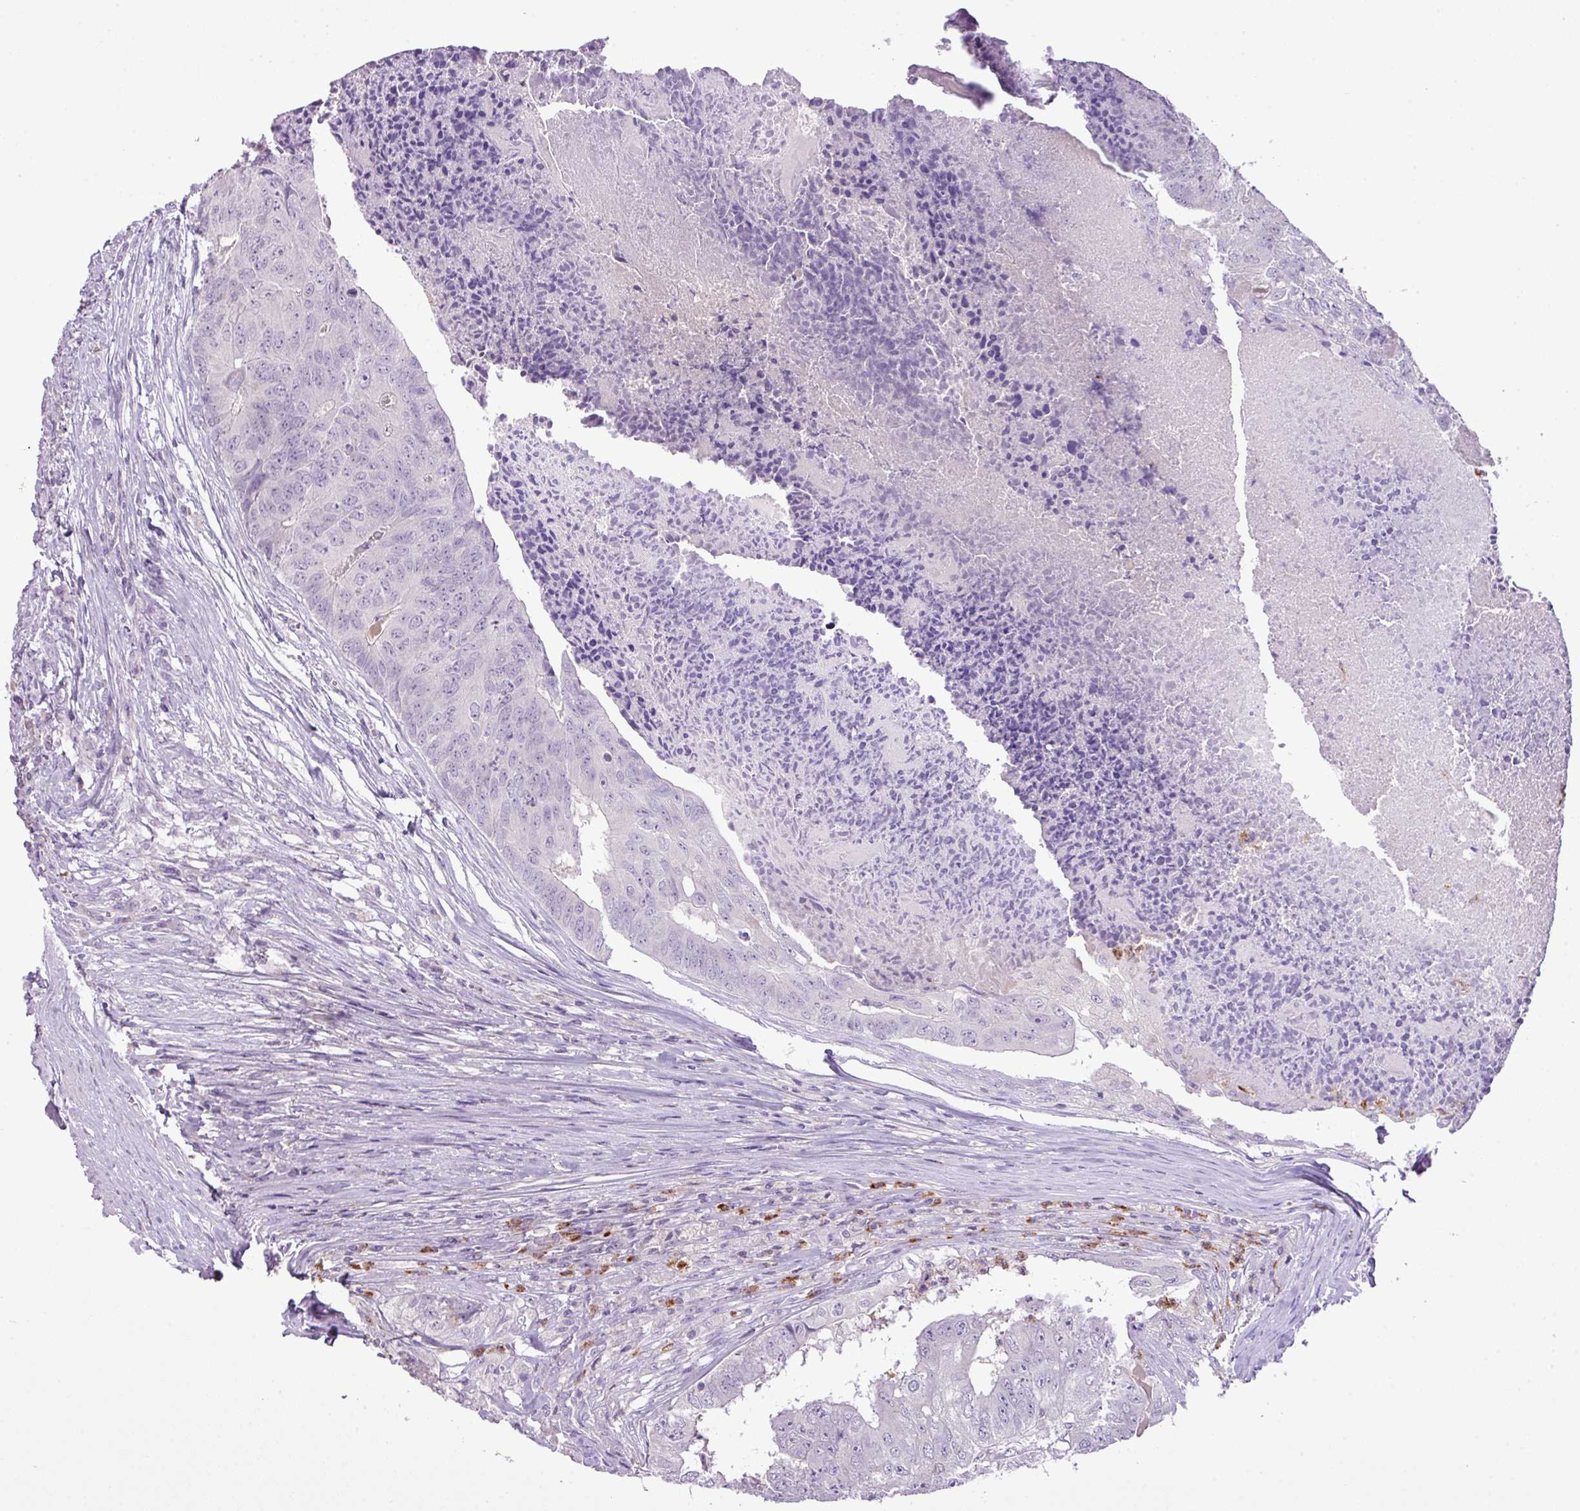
{"staining": {"intensity": "negative", "quantity": "none", "location": "none"}, "tissue": "colorectal cancer", "cell_type": "Tumor cells", "image_type": "cancer", "snomed": [{"axis": "morphology", "description": "Adenocarcinoma, NOS"}, {"axis": "topography", "description": "Colon"}], "caption": "A micrograph of adenocarcinoma (colorectal) stained for a protein shows no brown staining in tumor cells.", "gene": "HTR3E", "patient": {"sex": "female", "age": 67}}